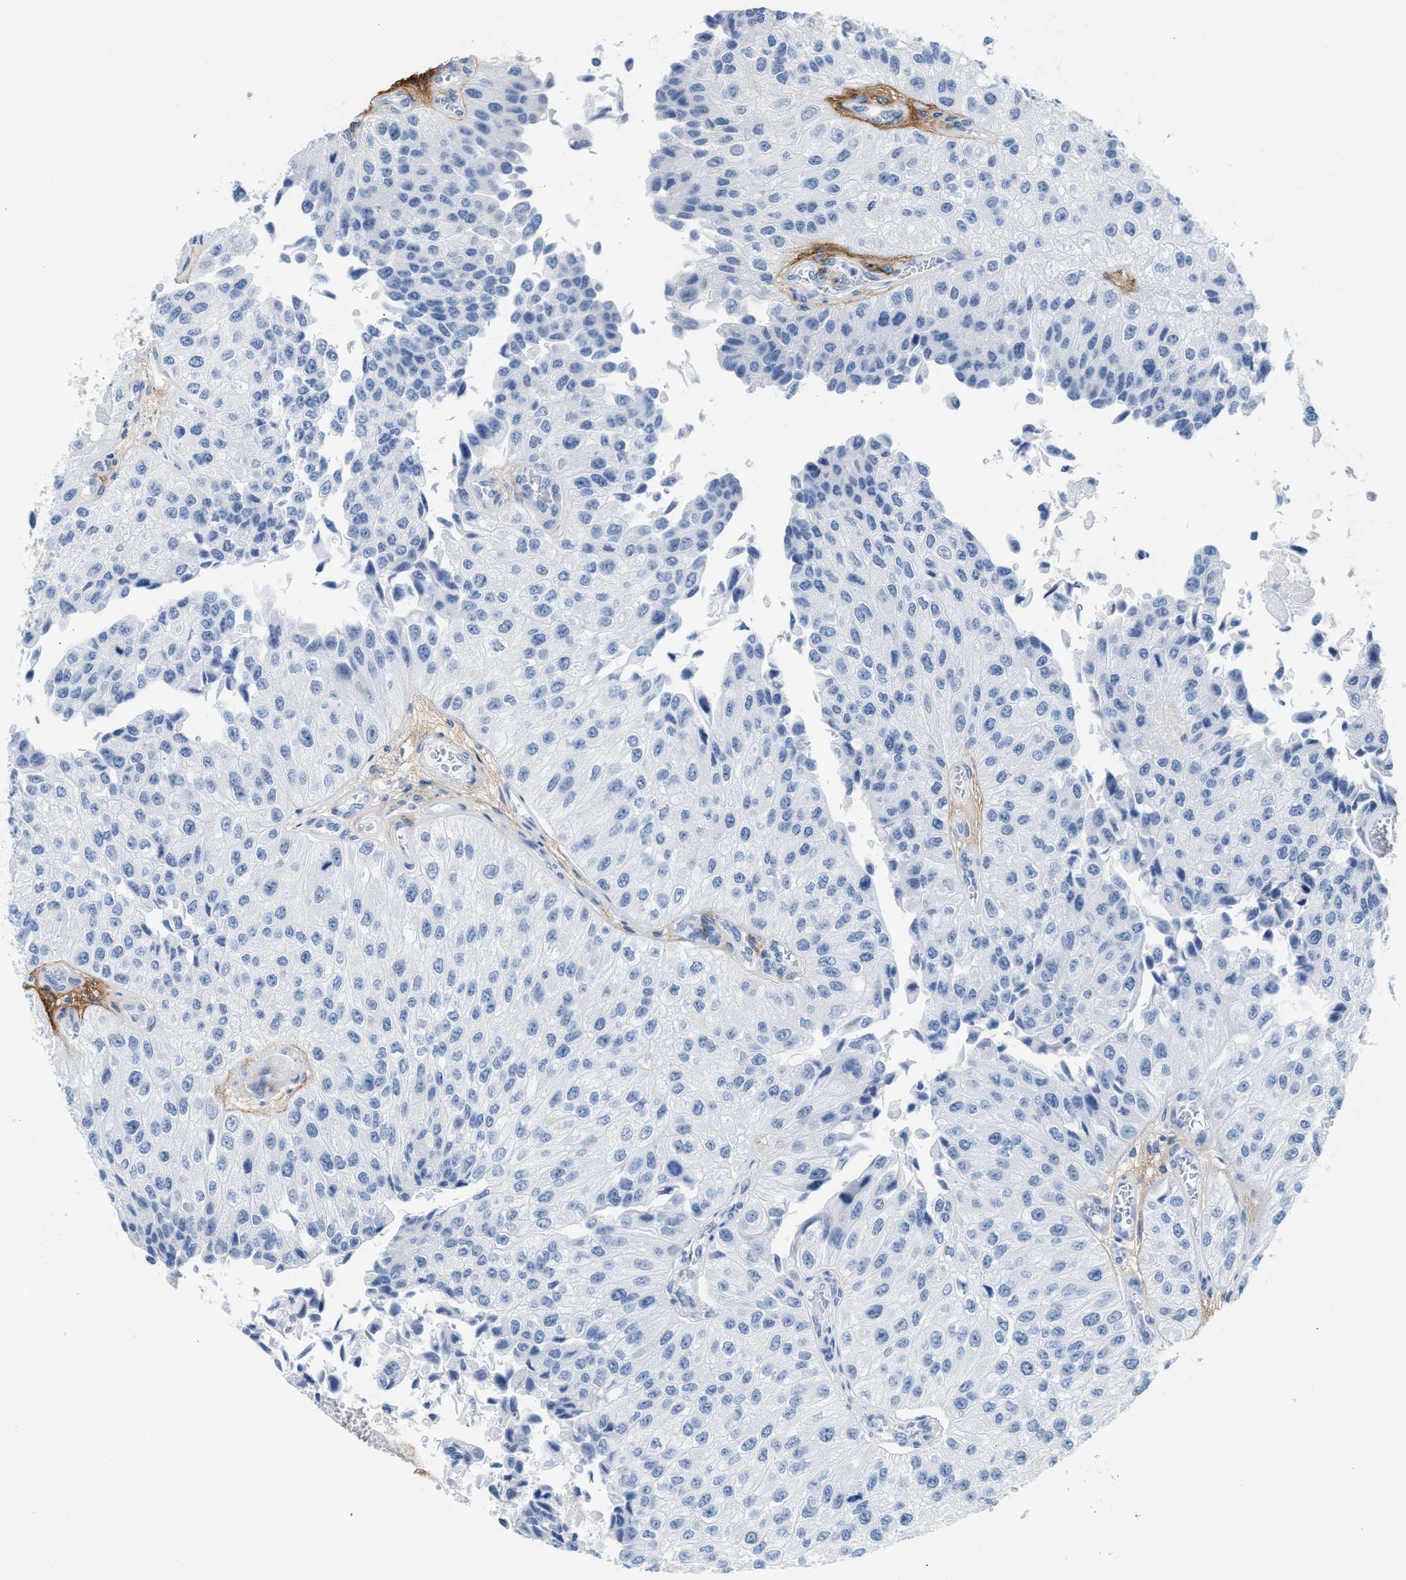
{"staining": {"intensity": "negative", "quantity": "none", "location": "none"}, "tissue": "urothelial cancer", "cell_type": "Tumor cells", "image_type": "cancer", "snomed": [{"axis": "morphology", "description": "Urothelial carcinoma, High grade"}, {"axis": "topography", "description": "Kidney"}, {"axis": "topography", "description": "Urinary bladder"}], "caption": "Immunohistochemistry (IHC) photomicrograph of neoplastic tissue: human urothelial cancer stained with DAB (3,3'-diaminobenzidine) exhibits no significant protein staining in tumor cells.", "gene": "TNR", "patient": {"sex": "male", "age": 77}}